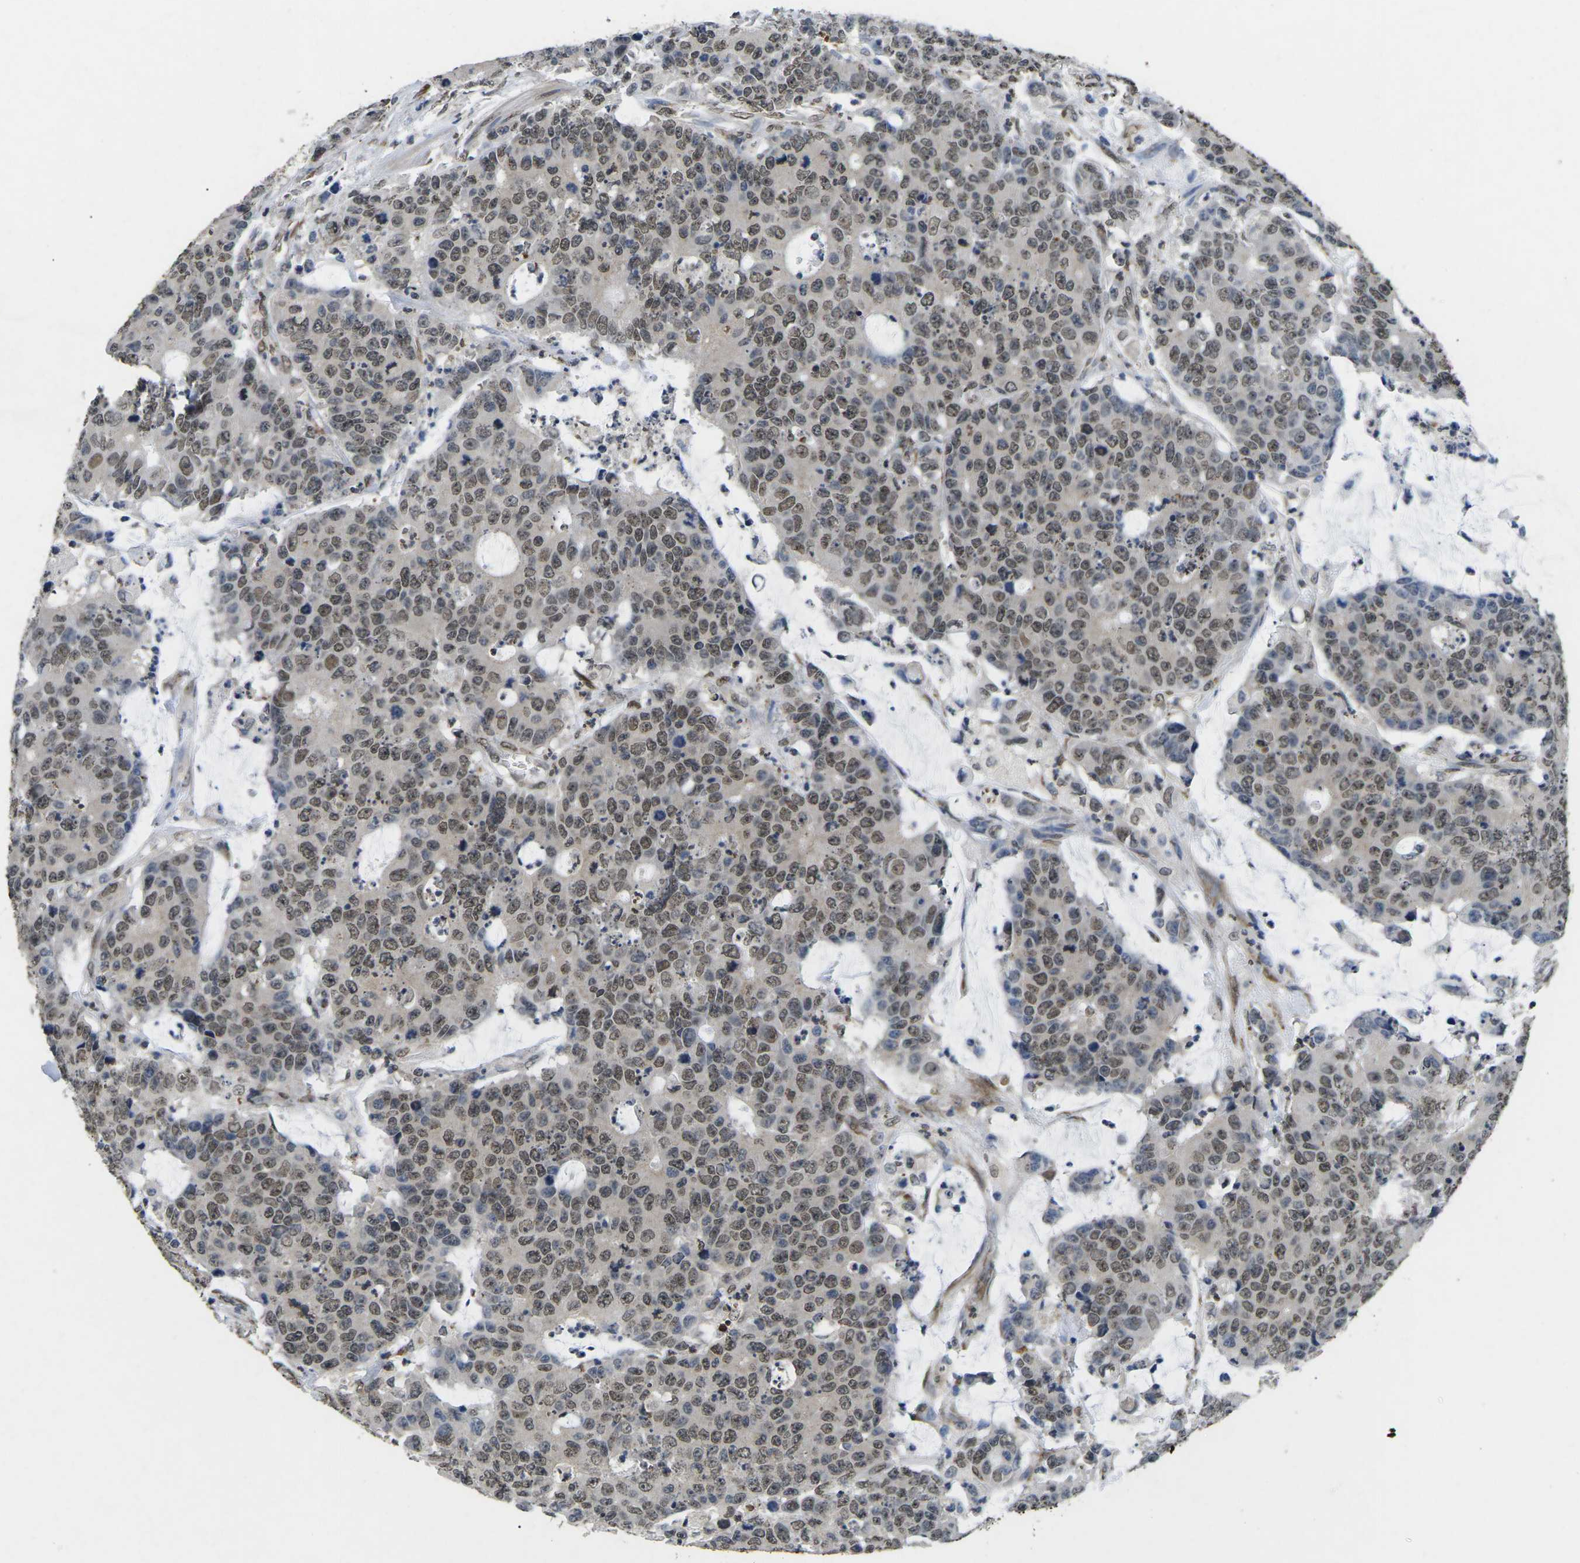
{"staining": {"intensity": "weak", "quantity": ">75%", "location": "nuclear"}, "tissue": "colorectal cancer", "cell_type": "Tumor cells", "image_type": "cancer", "snomed": [{"axis": "morphology", "description": "Adenocarcinoma, NOS"}, {"axis": "topography", "description": "Colon"}], "caption": "DAB (3,3'-diaminobenzidine) immunohistochemical staining of colorectal adenocarcinoma exhibits weak nuclear protein staining in about >75% of tumor cells.", "gene": "SCNN1B", "patient": {"sex": "female", "age": 86}}